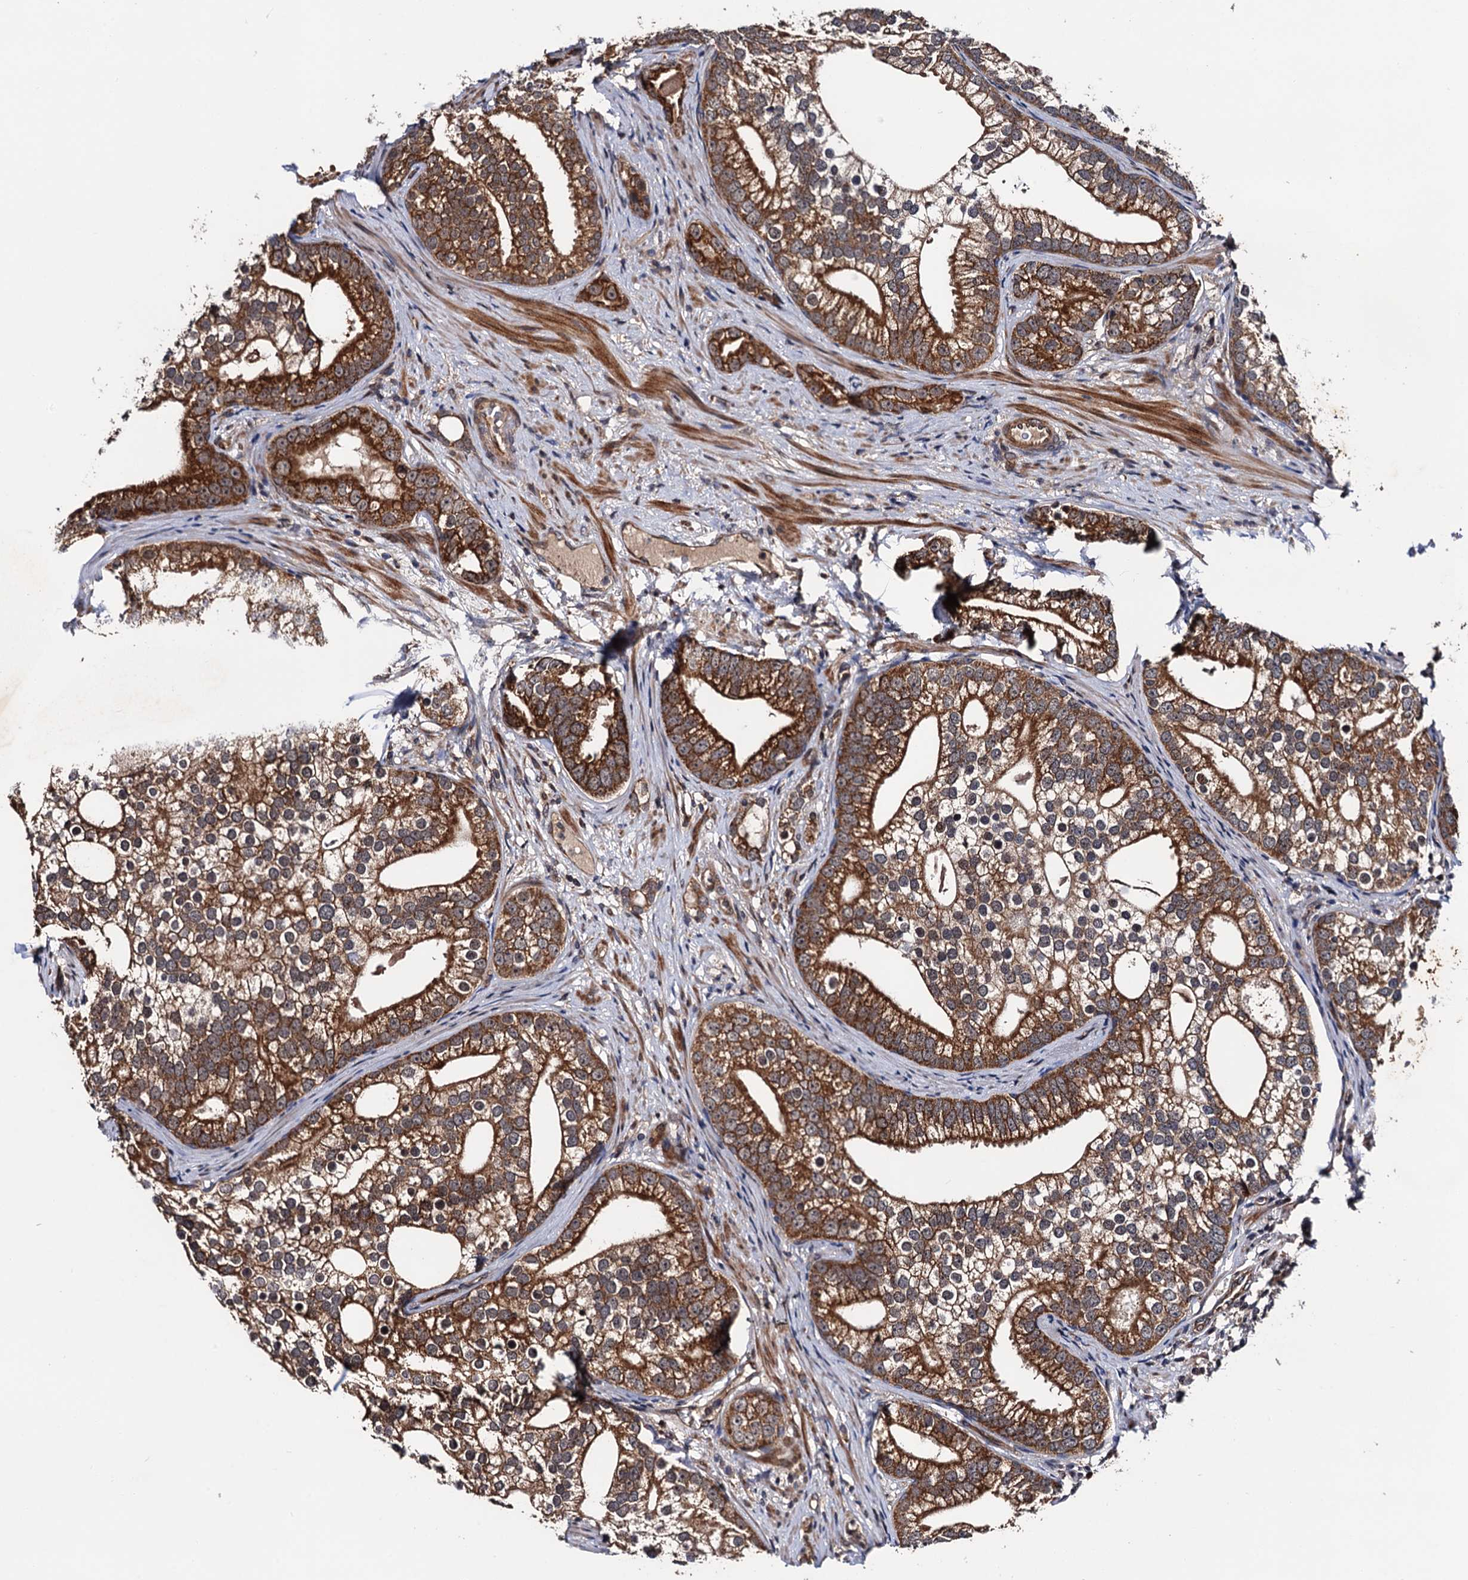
{"staining": {"intensity": "strong", "quantity": ">75%", "location": "cytoplasmic/membranous"}, "tissue": "prostate cancer", "cell_type": "Tumor cells", "image_type": "cancer", "snomed": [{"axis": "morphology", "description": "Adenocarcinoma, High grade"}, {"axis": "topography", "description": "Prostate"}], "caption": "DAB immunohistochemical staining of human prostate high-grade adenocarcinoma reveals strong cytoplasmic/membranous protein expression in about >75% of tumor cells.", "gene": "NAA16", "patient": {"sex": "male", "age": 75}}